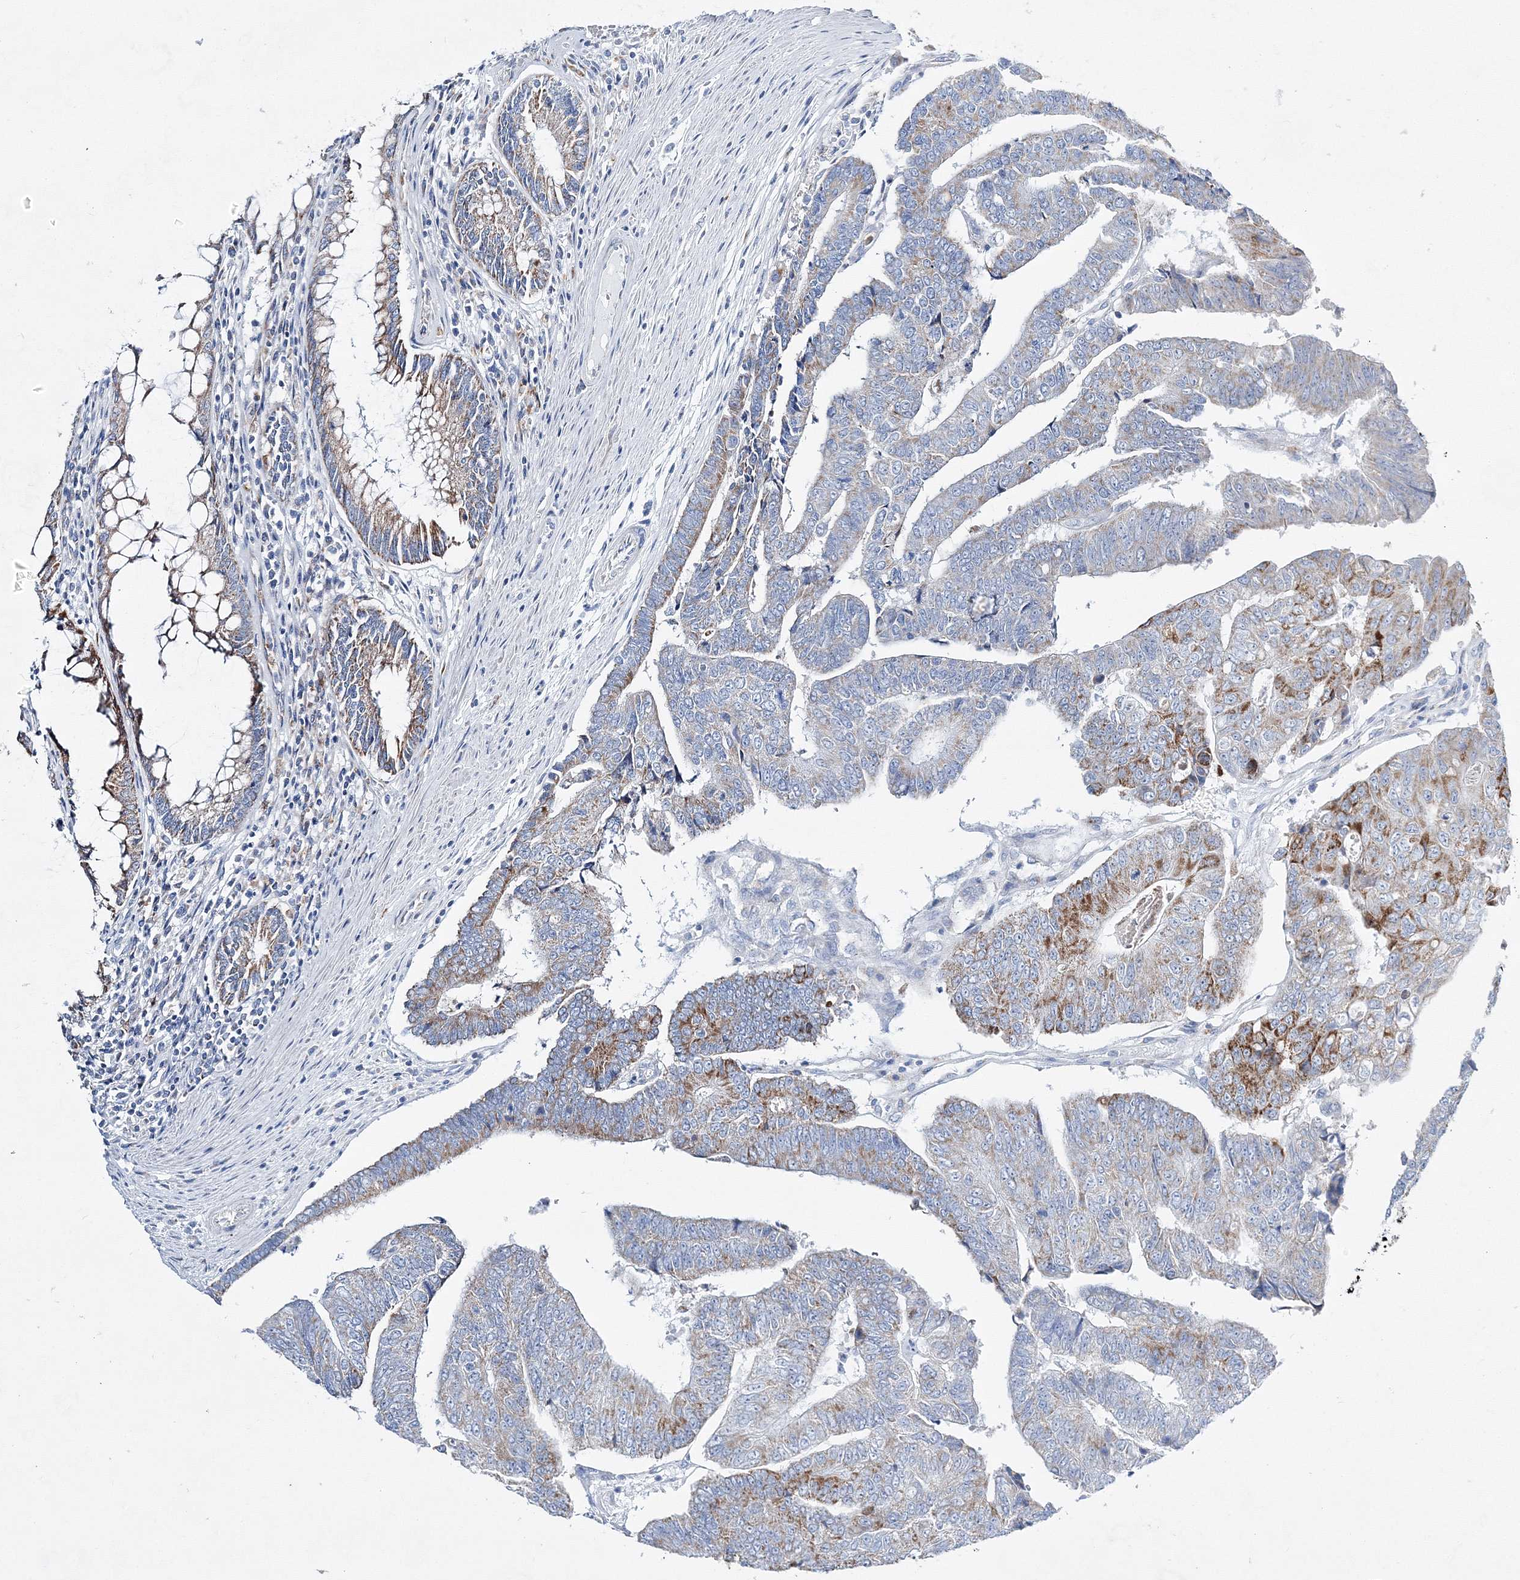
{"staining": {"intensity": "moderate", "quantity": "<25%", "location": "cytoplasmic/membranous"}, "tissue": "colorectal cancer", "cell_type": "Tumor cells", "image_type": "cancer", "snomed": [{"axis": "morphology", "description": "Adenocarcinoma, NOS"}, {"axis": "topography", "description": "Colon"}], "caption": "Protein analysis of colorectal adenocarcinoma tissue reveals moderate cytoplasmic/membranous expression in approximately <25% of tumor cells.", "gene": "HIBCH", "patient": {"sex": "female", "age": 67}}